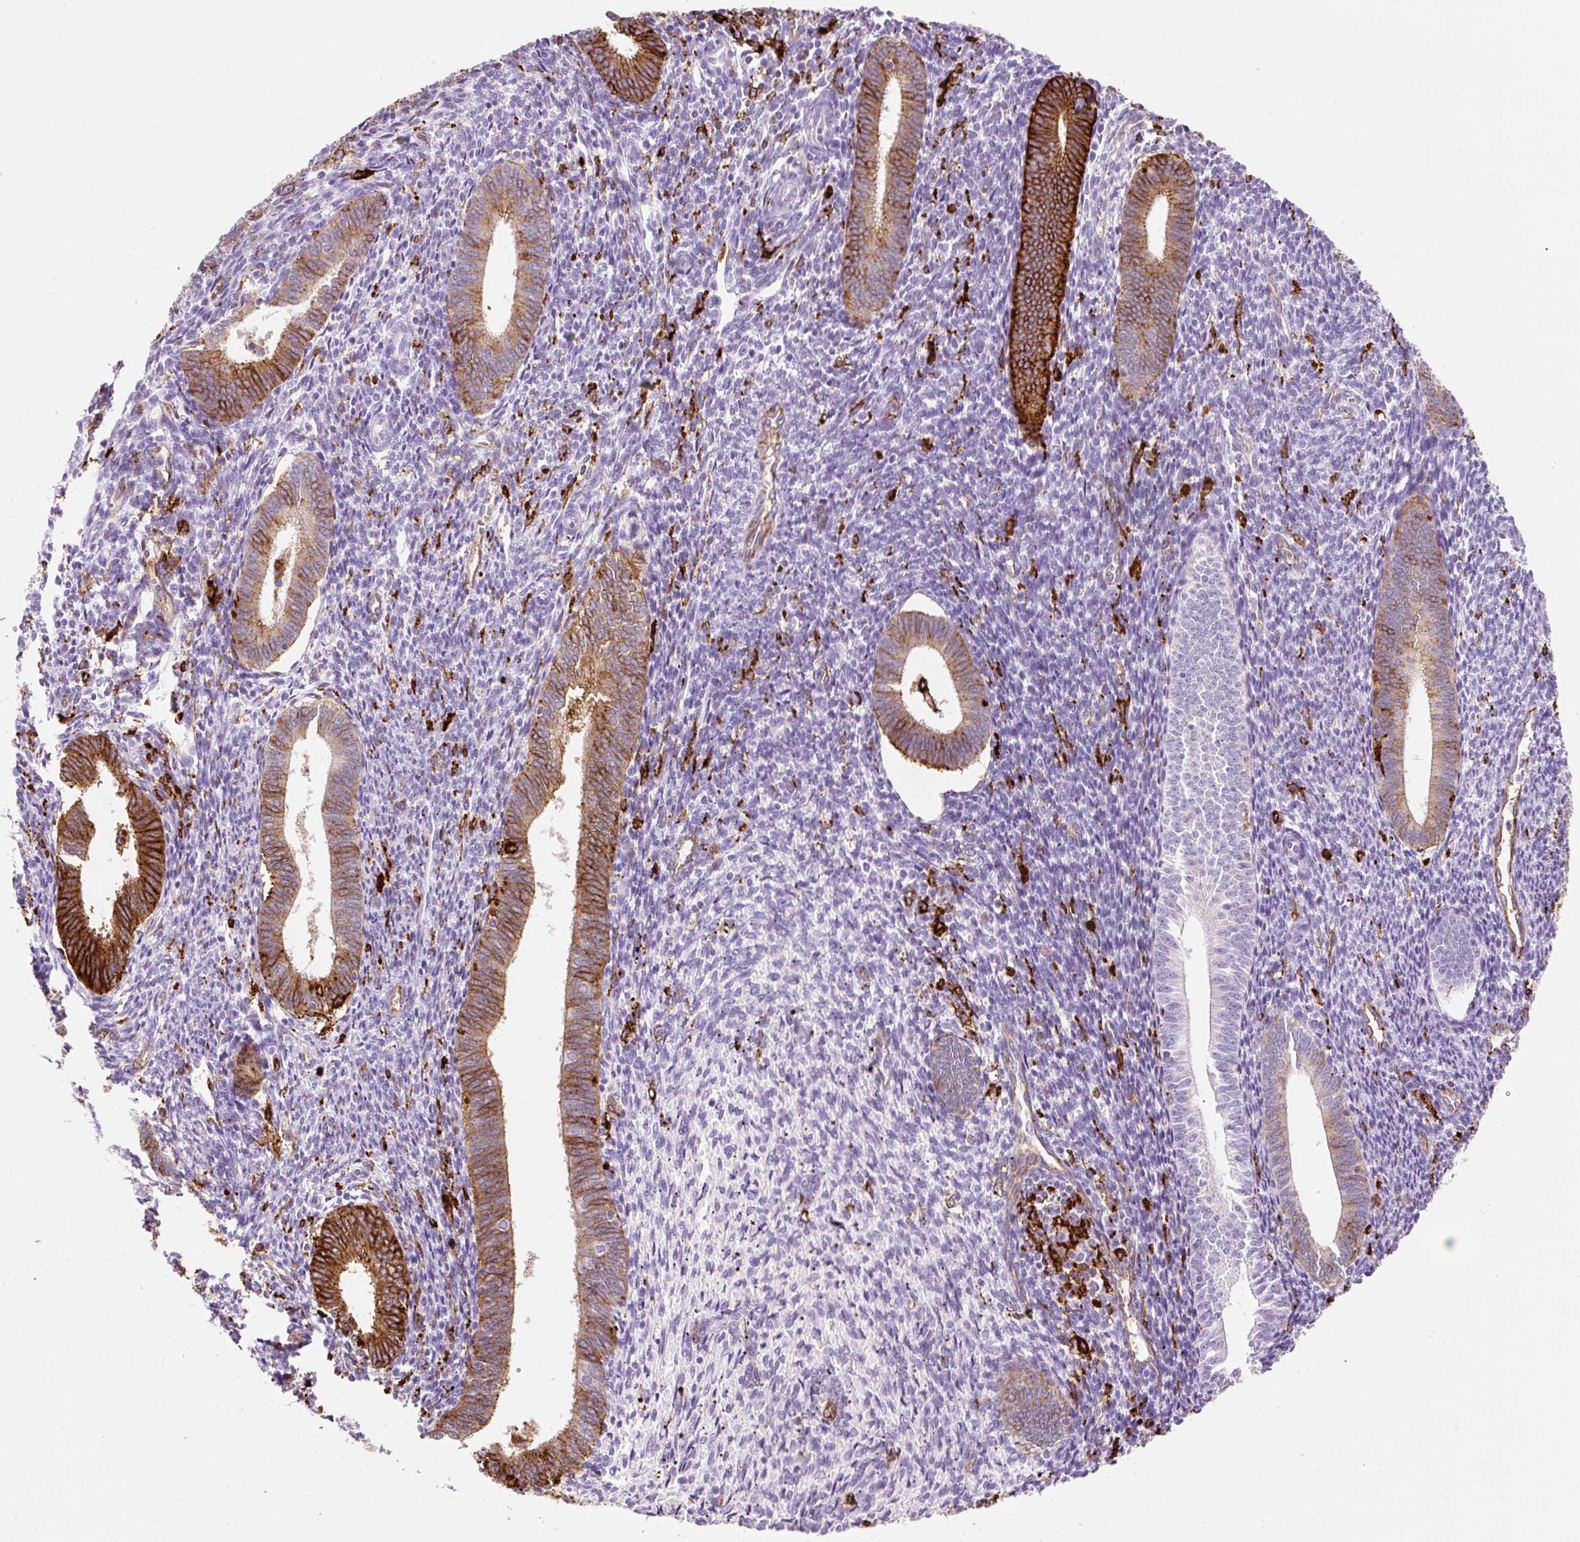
{"staining": {"intensity": "negative", "quantity": "none", "location": "none"}, "tissue": "endometrium", "cell_type": "Cells in endometrial stroma", "image_type": "normal", "snomed": [{"axis": "morphology", "description": "Normal tissue, NOS"}, {"axis": "topography", "description": "Endometrium"}], "caption": "Endometrium was stained to show a protein in brown. There is no significant positivity in cells in endometrial stroma. (DAB (3,3'-diaminobenzidine) immunohistochemistry (IHC) with hematoxylin counter stain).", "gene": "HLA", "patient": {"sex": "female", "age": 41}}